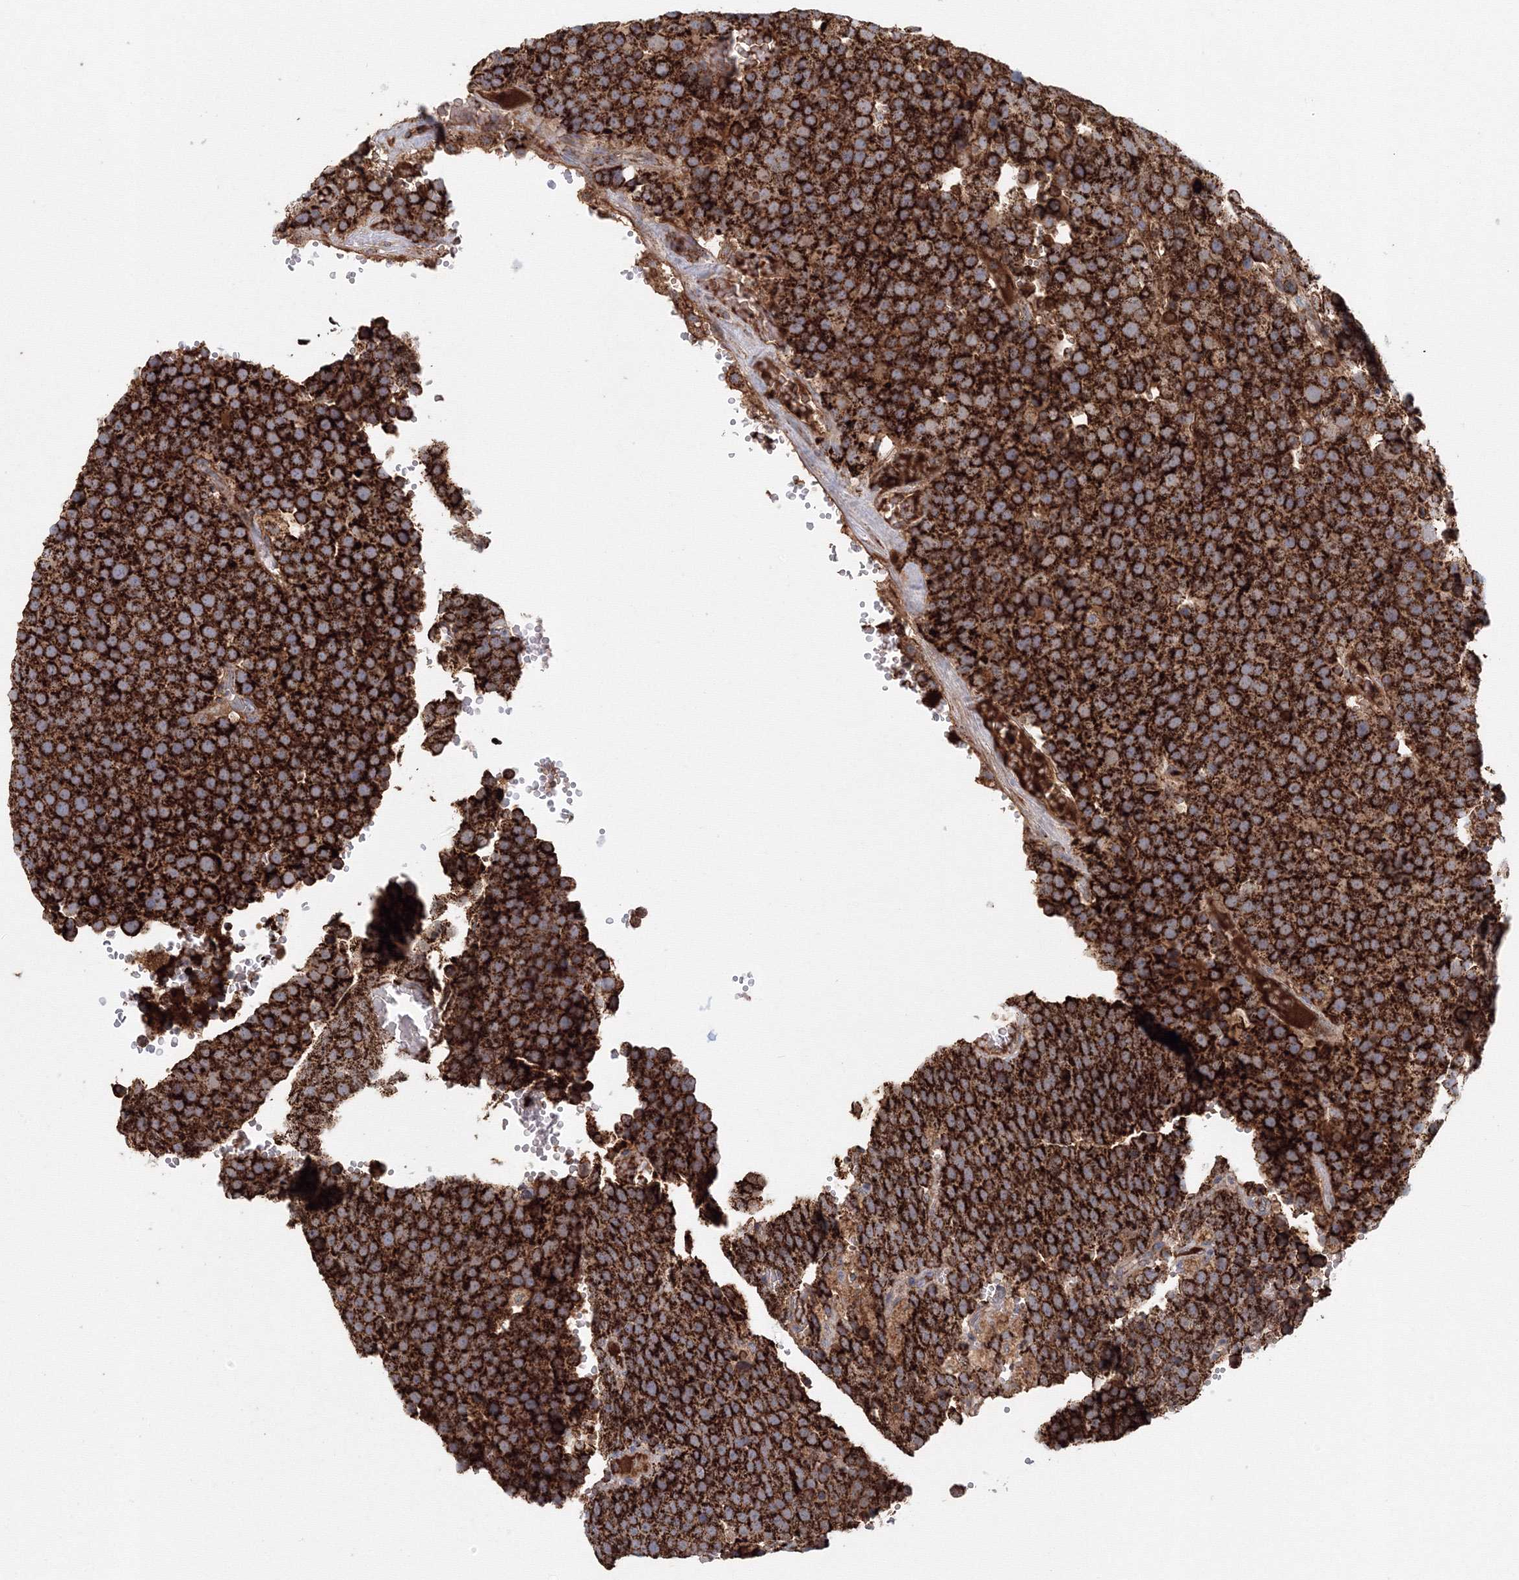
{"staining": {"intensity": "strong", "quantity": ">75%", "location": "cytoplasmic/membranous"}, "tissue": "testis cancer", "cell_type": "Tumor cells", "image_type": "cancer", "snomed": [{"axis": "morphology", "description": "Seminoma, NOS"}, {"axis": "topography", "description": "Testis"}], "caption": "About >75% of tumor cells in human testis cancer (seminoma) reveal strong cytoplasmic/membranous protein expression as visualized by brown immunohistochemical staining.", "gene": "GRPEL1", "patient": {"sex": "male", "age": 71}}